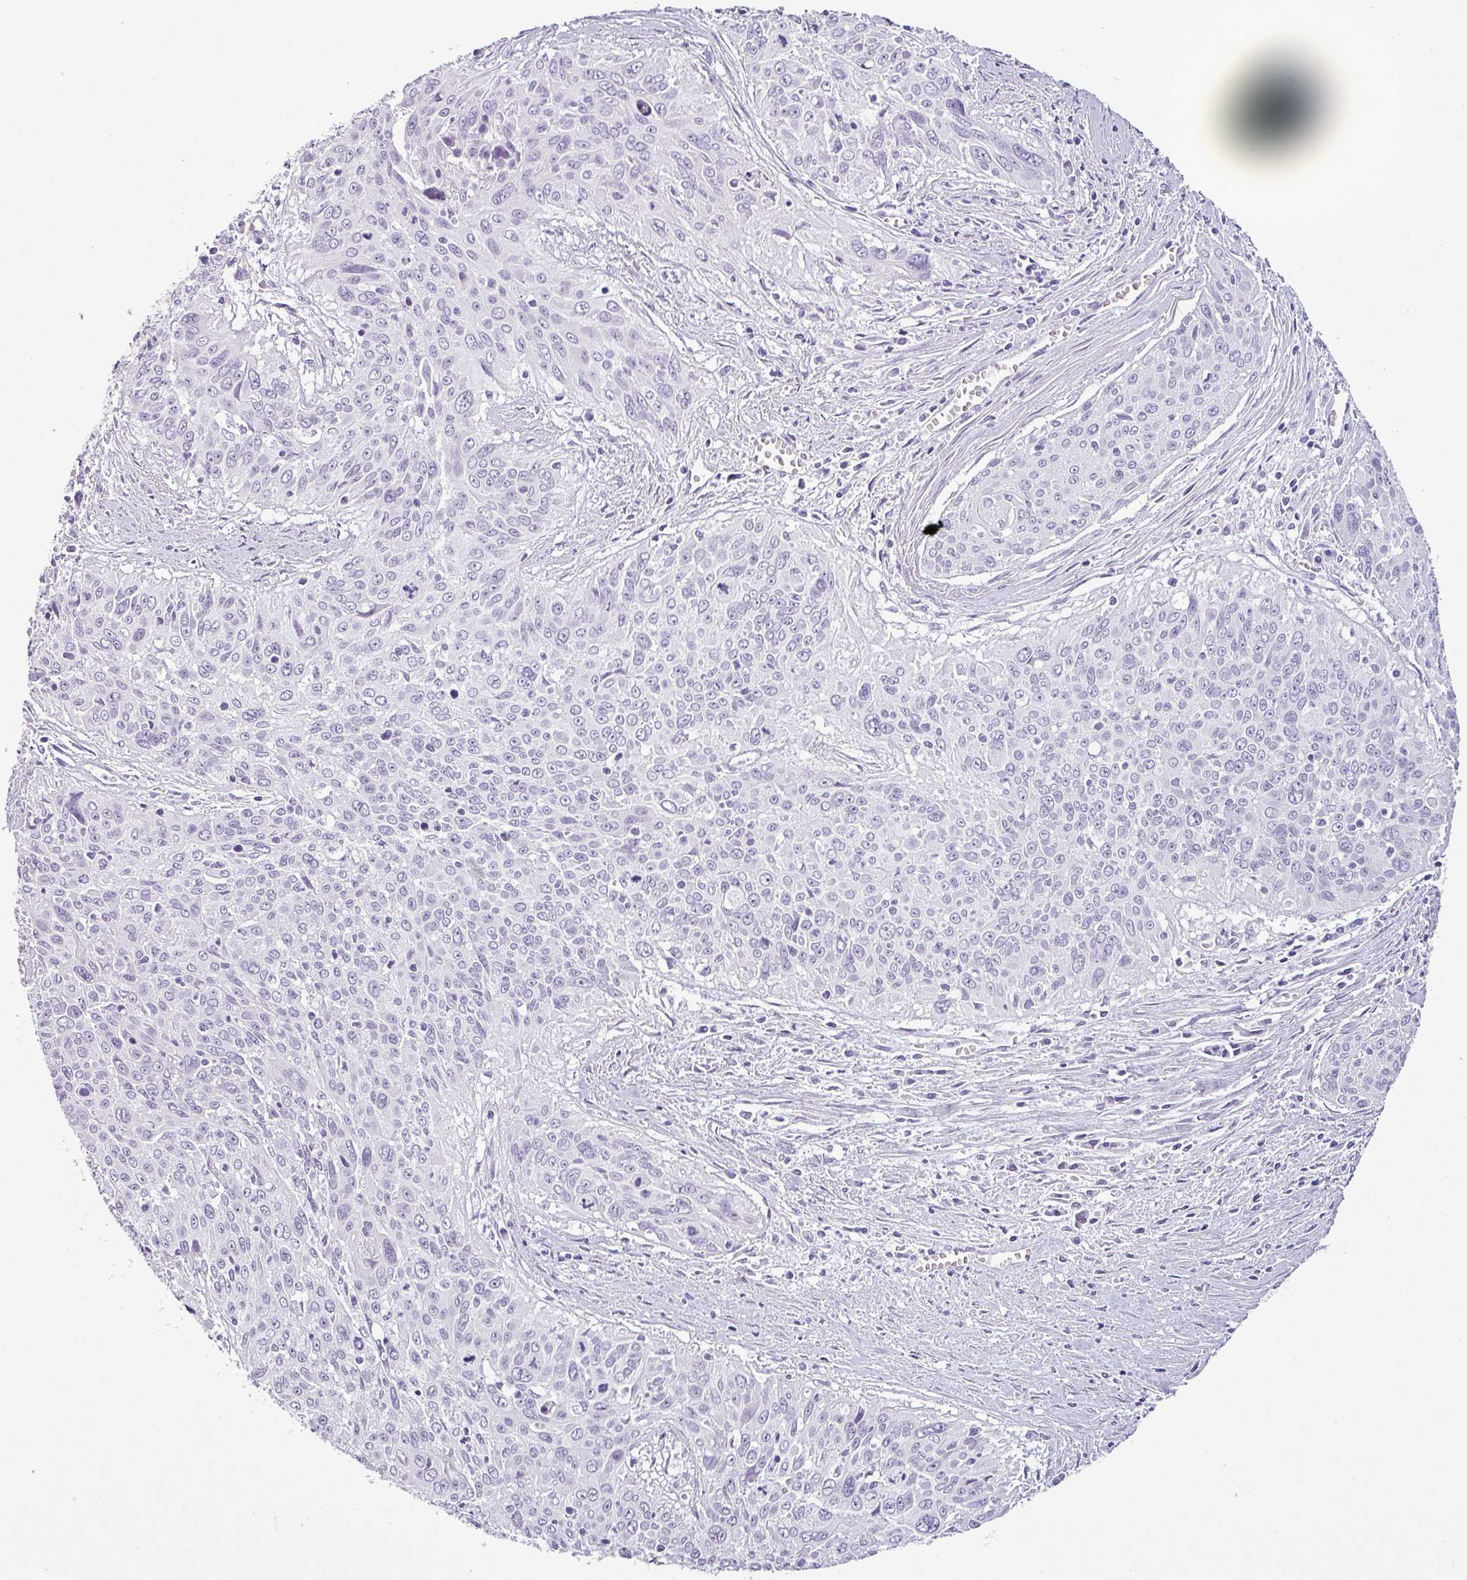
{"staining": {"intensity": "negative", "quantity": "none", "location": "none"}, "tissue": "cervical cancer", "cell_type": "Tumor cells", "image_type": "cancer", "snomed": [{"axis": "morphology", "description": "Squamous cell carcinoma, NOS"}, {"axis": "topography", "description": "Cervix"}], "caption": "DAB (3,3'-diaminobenzidine) immunohistochemical staining of human cervical squamous cell carcinoma displays no significant expression in tumor cells. (DAB IHC, high magnification).", "gene": "CDH16", "patient": {"sex": "female", "age": 55}}